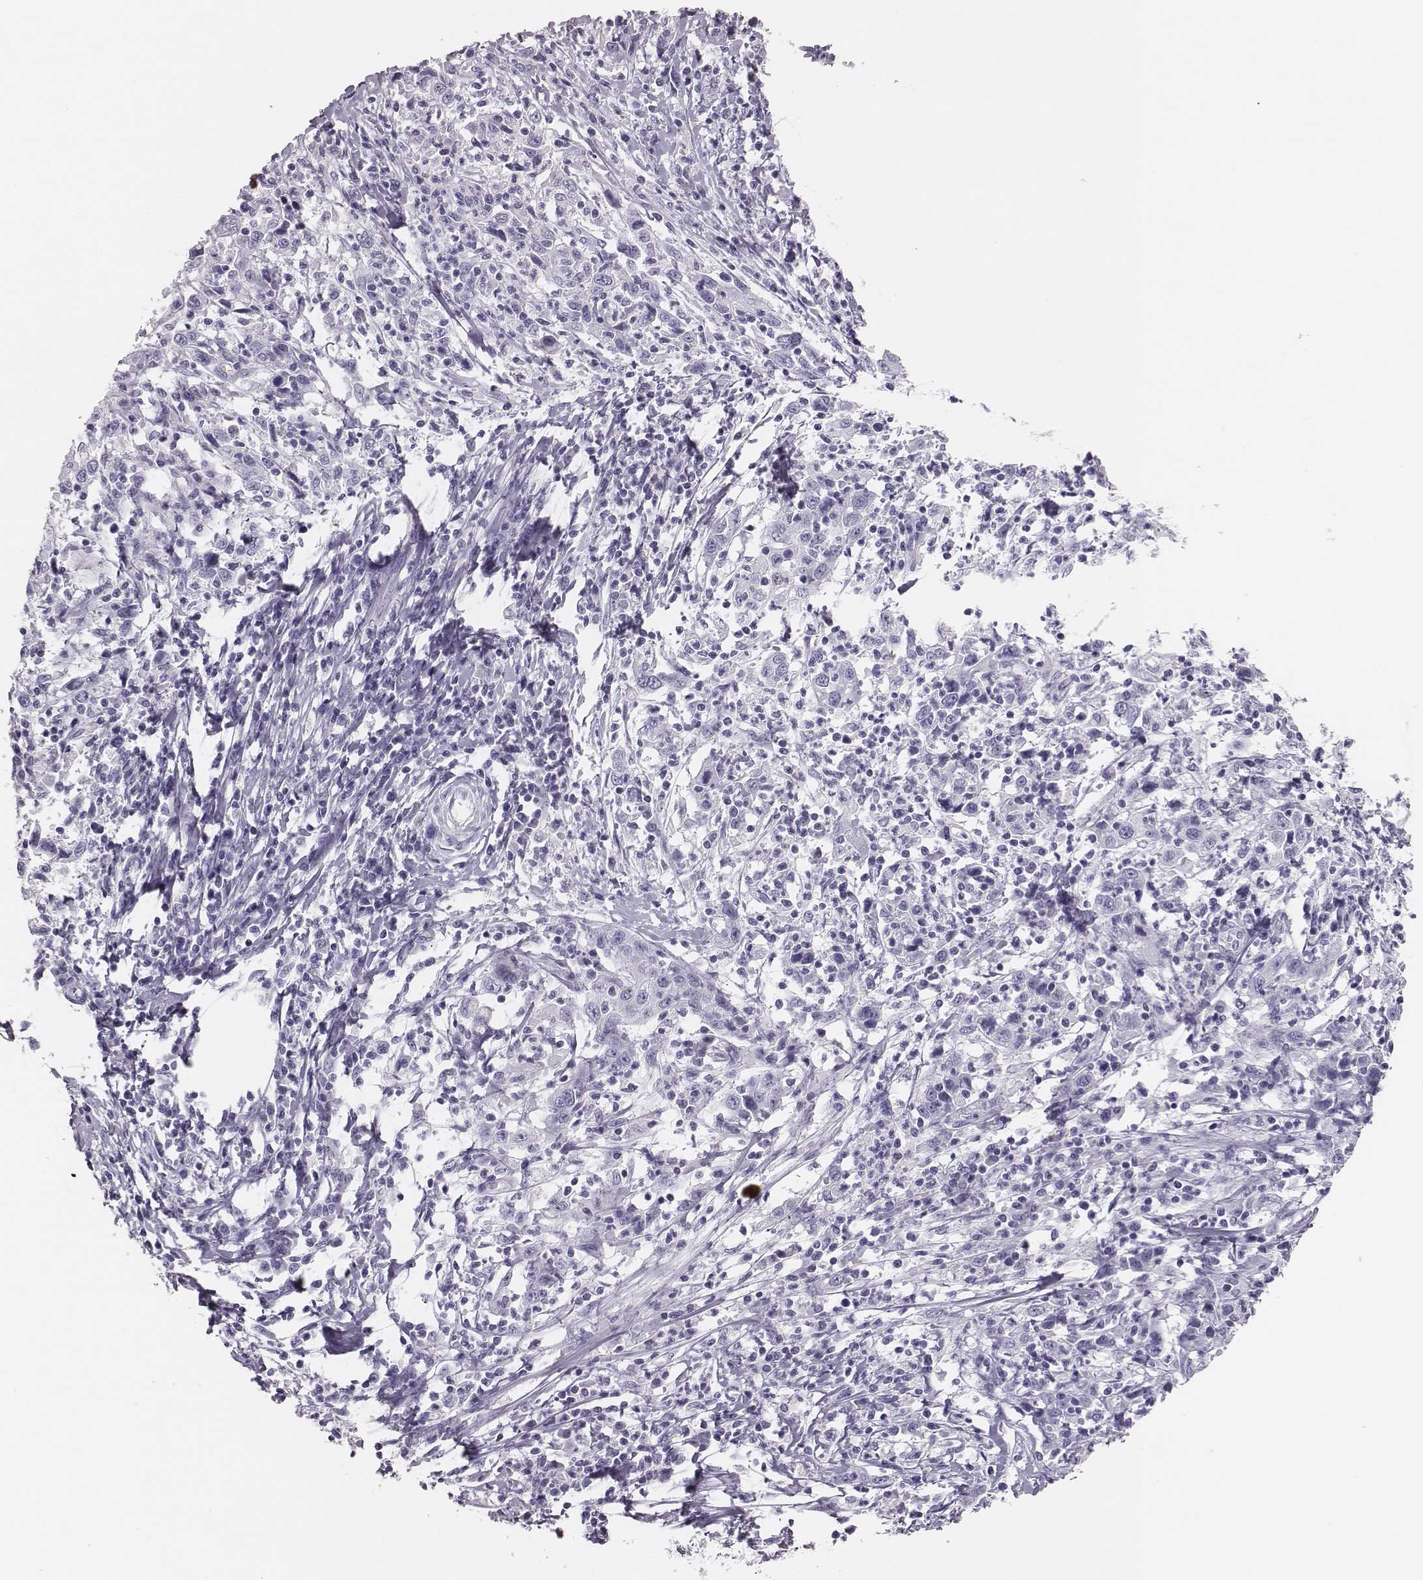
{"staining": {"intensity": "negative", "quantity": "none", "location": "none"}, "tissue": "cervical cancer", "cell_type": "Tumor cells", "image_type": "cancer", "snomed": [{"axis": "morphology", "description": "Squamous cell carcinoma, NOS"}, {"axis": "topography", "description": "Cervix"}], "caption": "Immunohistochemistry of cervical cancer displays no staining in tumor cells.", "gene": "H1-6", "patient": {"sex": "female", "age": 46}}